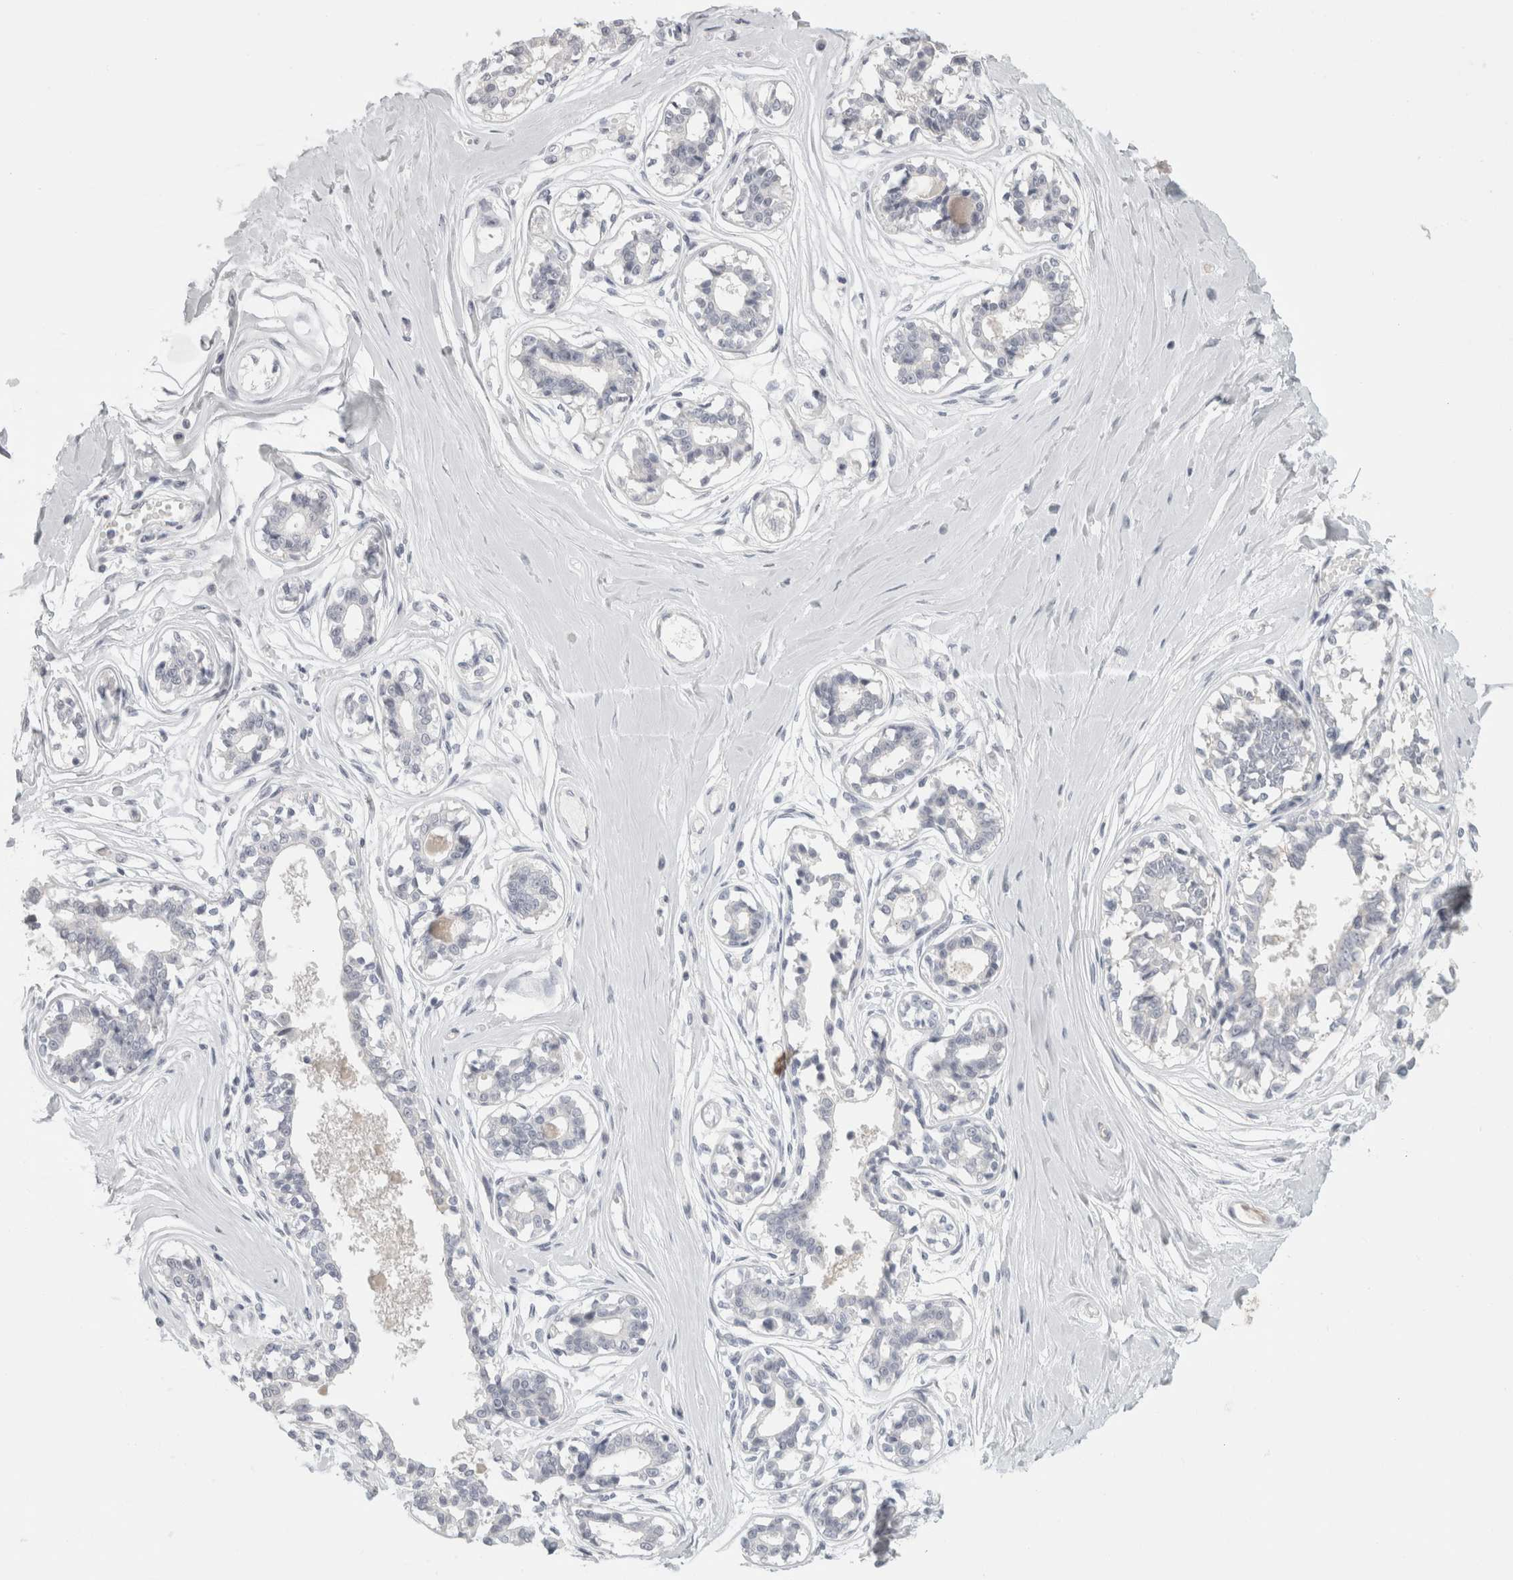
{"staining": {"intensity": "negative", "quantity": "none", "location": "none"}, "tissue": "breast", "cell_type": "Adipocytes", "image_type": "normal", "snomed": [{"axis": "morphology", "description": "Normal tissue, NOS"}, {"axis": "topography", "description": "Breast"}], "caption": "A high-resolution image shows IHC staining of unremarkable breast, which reveals no significant positivity in adipocytes. (DAB immunohistochemistry with hematoxylin counter stain).", "gene": "FBLIM1", "patient": {"sex": "female", "age": 45}}